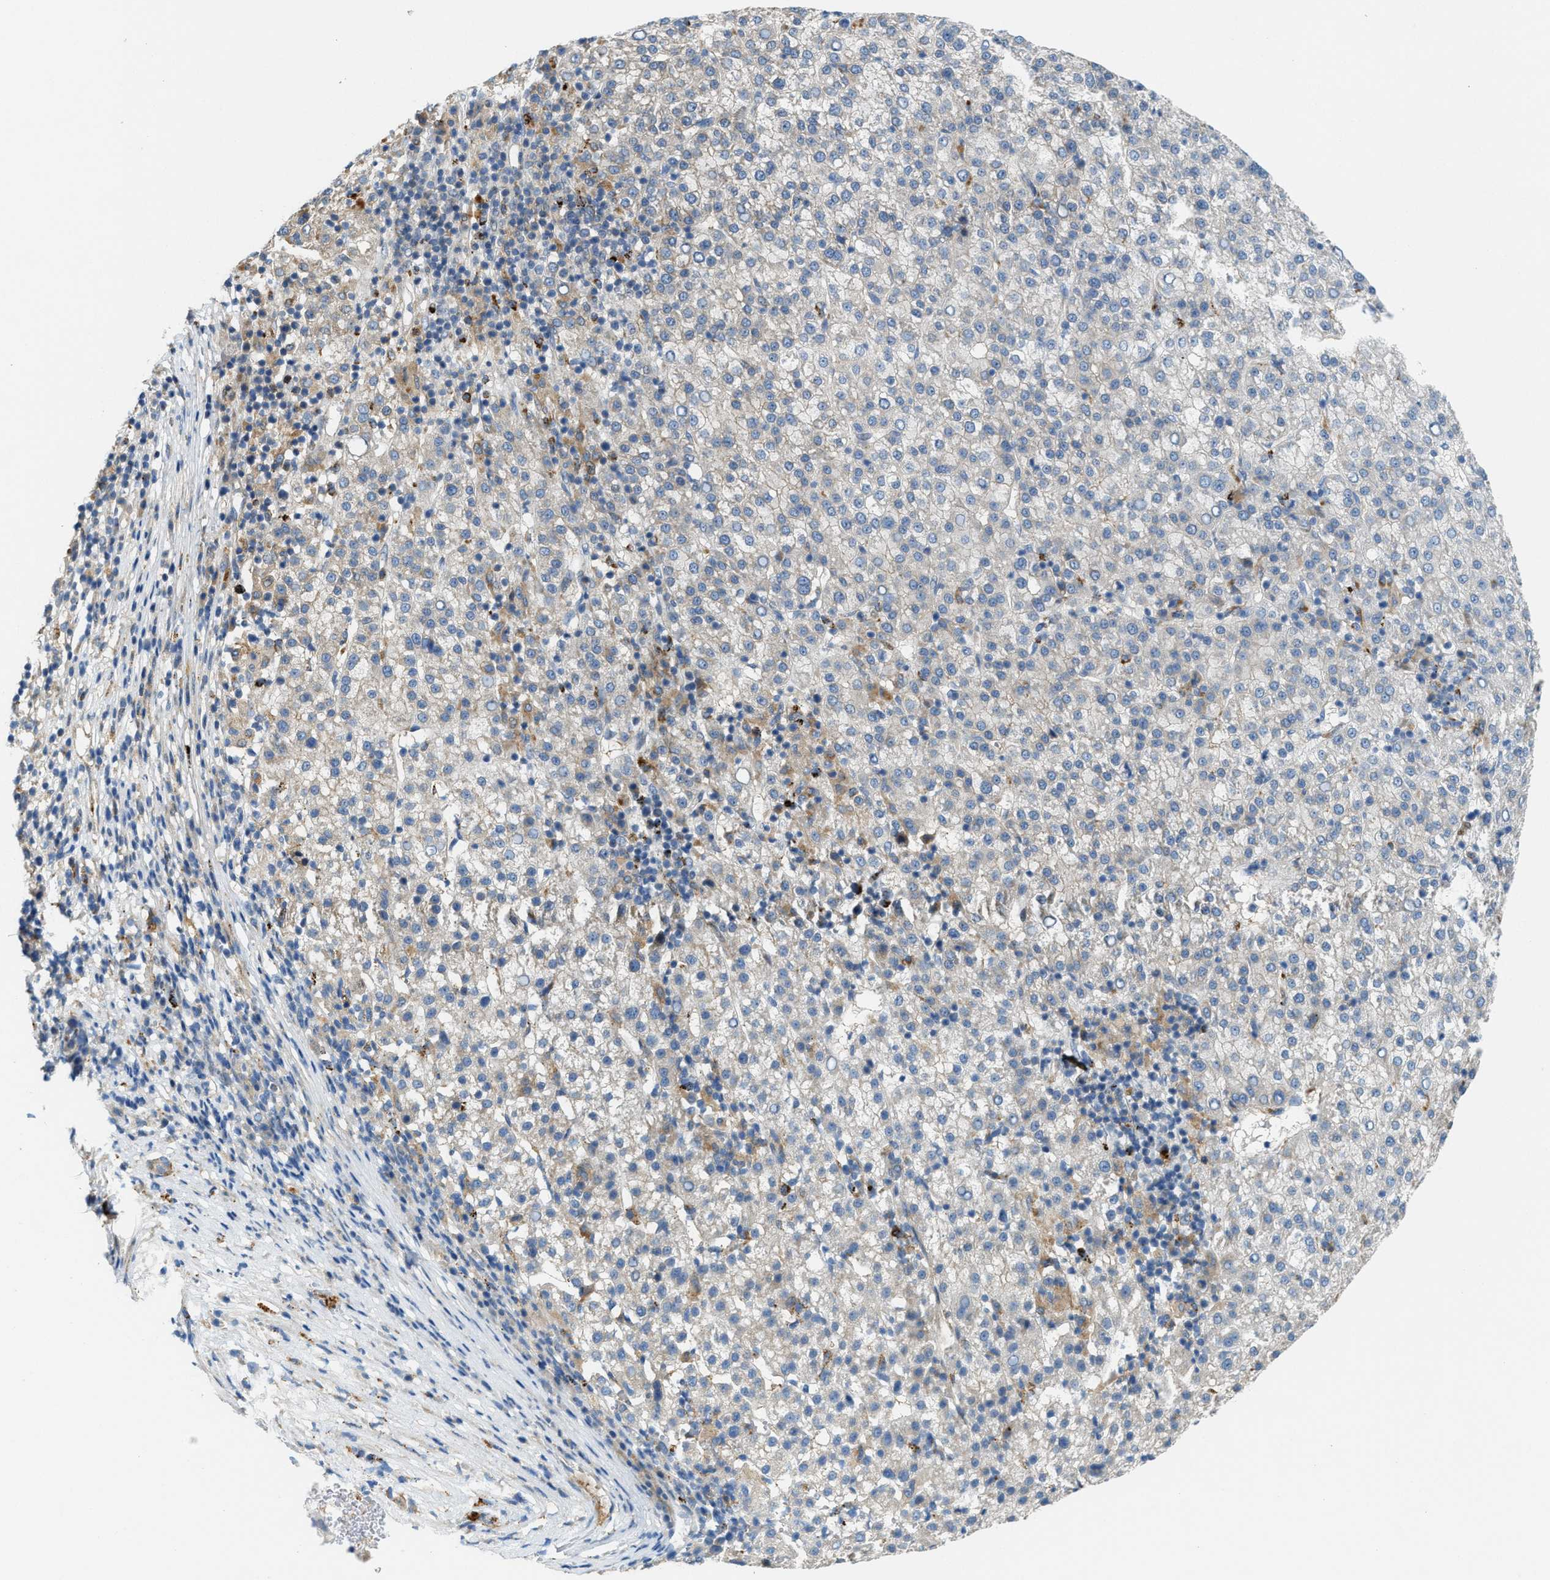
{"staining": {"intensity": "negative", "quantity": "none", "location": "none"}, "tissue": "liver cancer", "cell_type": "Tumor cells", "image_type": "cancer", "snomed": [{"axis": "morphology", "description": "Carcinoma, Hepatocellular, NOS"}, {"axis": "topography", "description": "Liver"}], "caption": "A high-resolution micrograph shows IHC staining of liver hepatocellular carcinoma, which displays no significant staining in tumor cells.", "gene": "KLHDC10", "patient": {"sex": "female", "age": 58}}